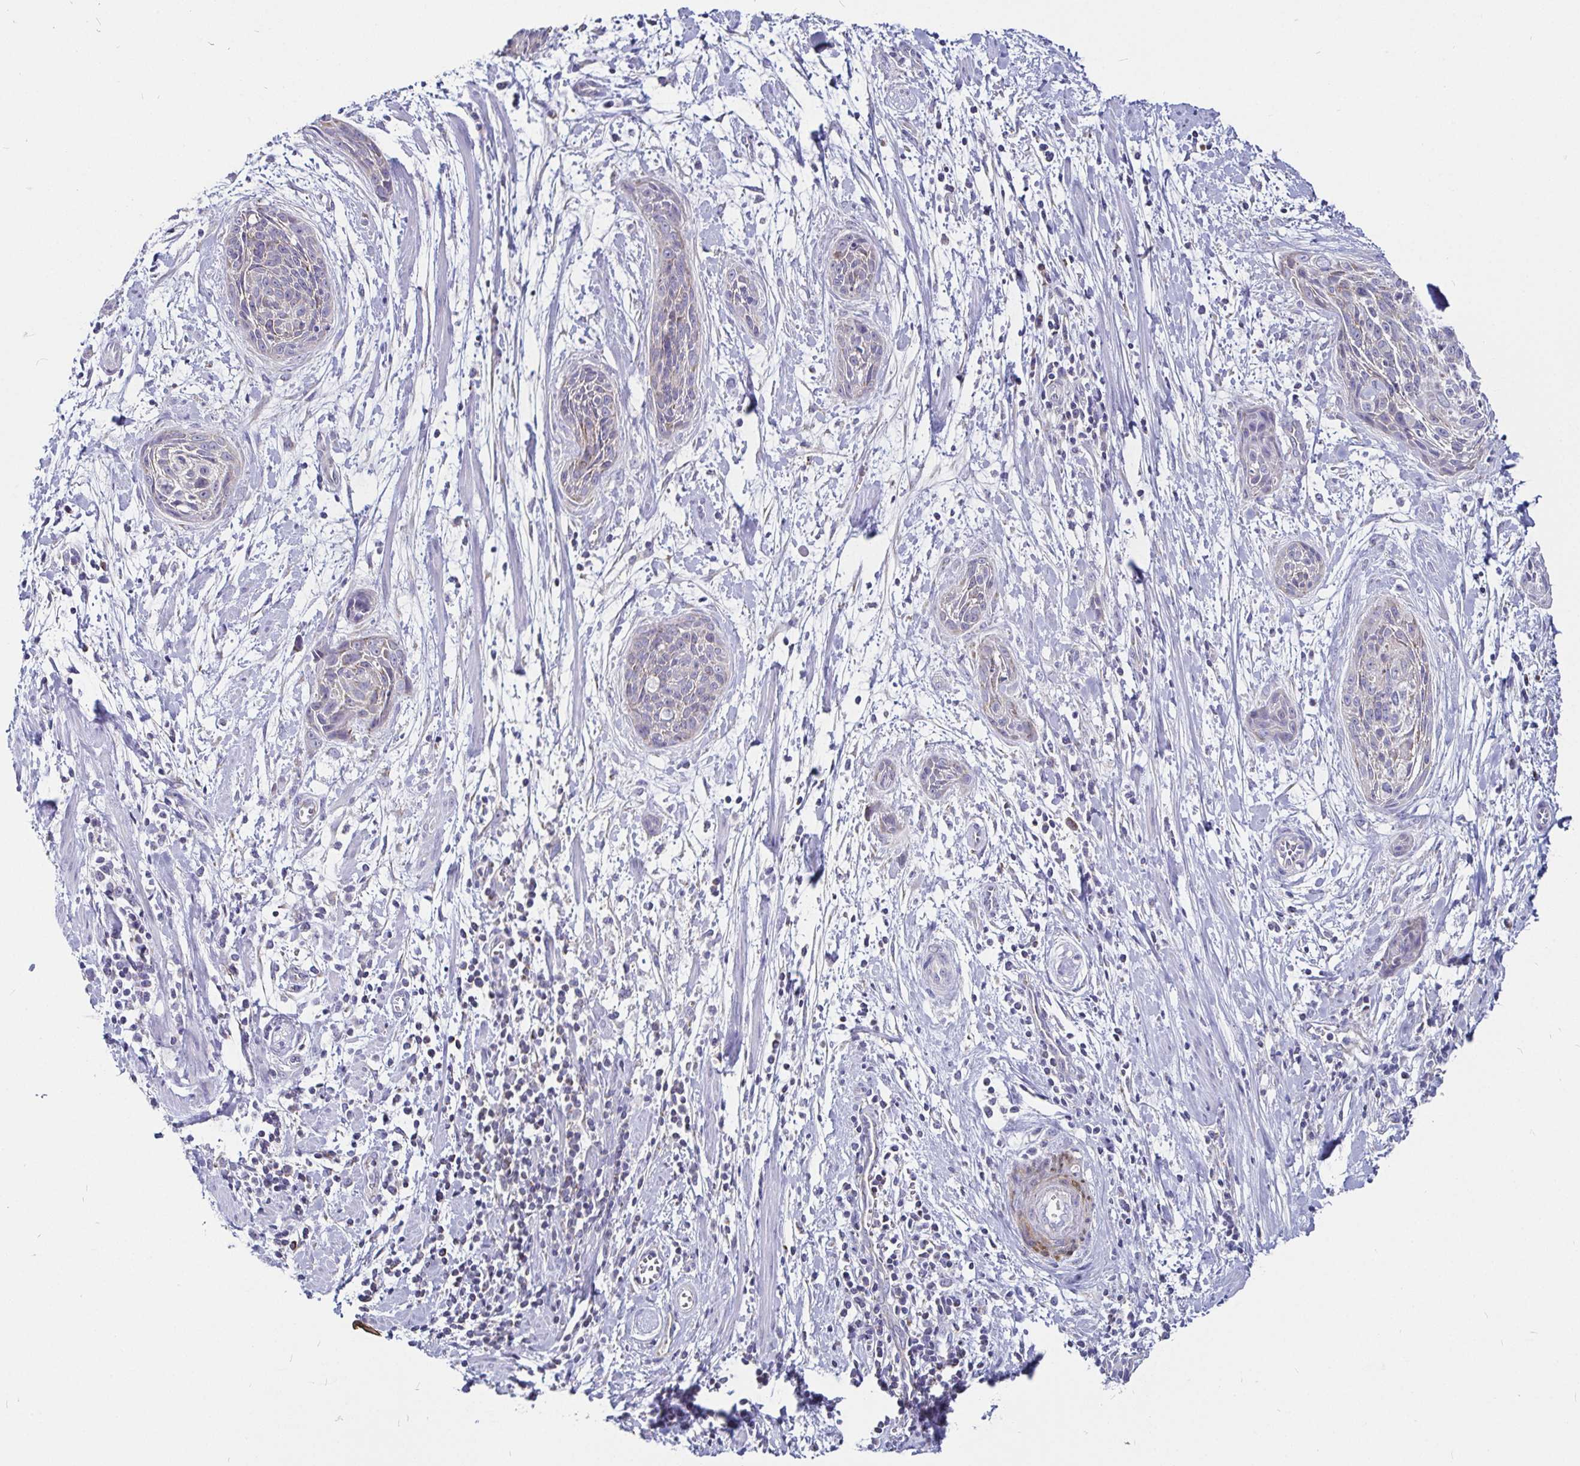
{"staining": {"intensity": "negative", "quantity": "none", "location": "none"}, "tissue": "cervical cancer", "cell_type": "Tumor cells", "image_type": "cancer", "snomed": [{"axis": "morphology", "description": "Squamous cell carcinoma, NOS"}, {"axis": "topography", "description": "Cervix"}], "caption": "Immunohistochemistry photomicrograph of human squamous cell carcinoma (cervical) stained for a protein (brown), which shows no staining in tumor cells.", "gene": "PGAM2", "patient": {"sex": "female", "age": 55}}